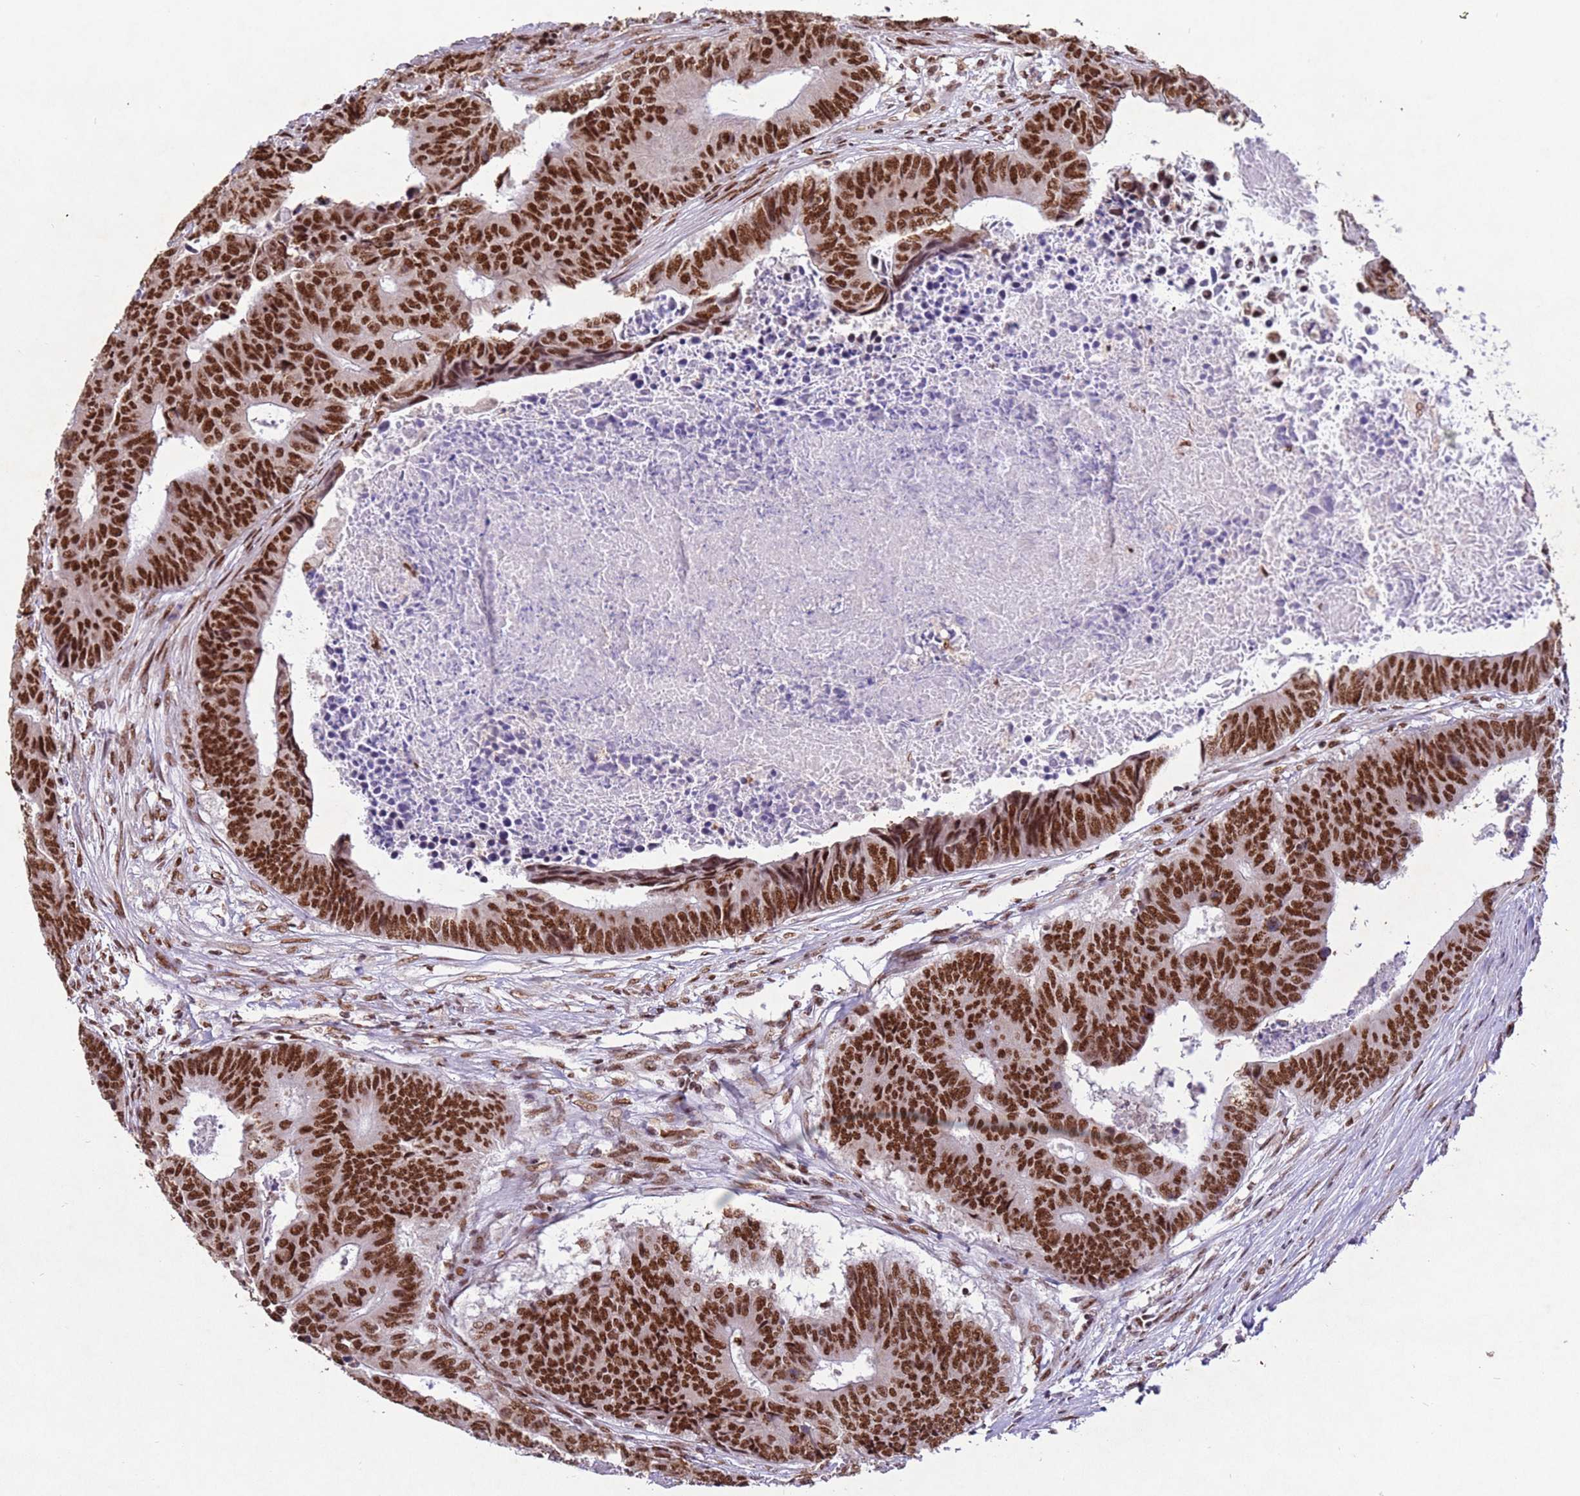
{"staining": {"intensity": "strong", "quantity": ">75%", "location": "nuclear"}, "tissue": "colorectal cancer", "cell_type": "Tumor cells", "image_type": "cancer", "snomed": [{"axis": "morphology", "description": "Adenocarcinoma, NOS"}, {"axis": "topography", "description": "Rectum"}], "caption": "A high-resolution micrograph shows immunohistochemistry (IHC) staining of colorectal cancer, which displays strong nuclear positivity in about >75% of tumor cells.", "gene": "ESF1", "patient": {"sex": "male", "age": 84}}